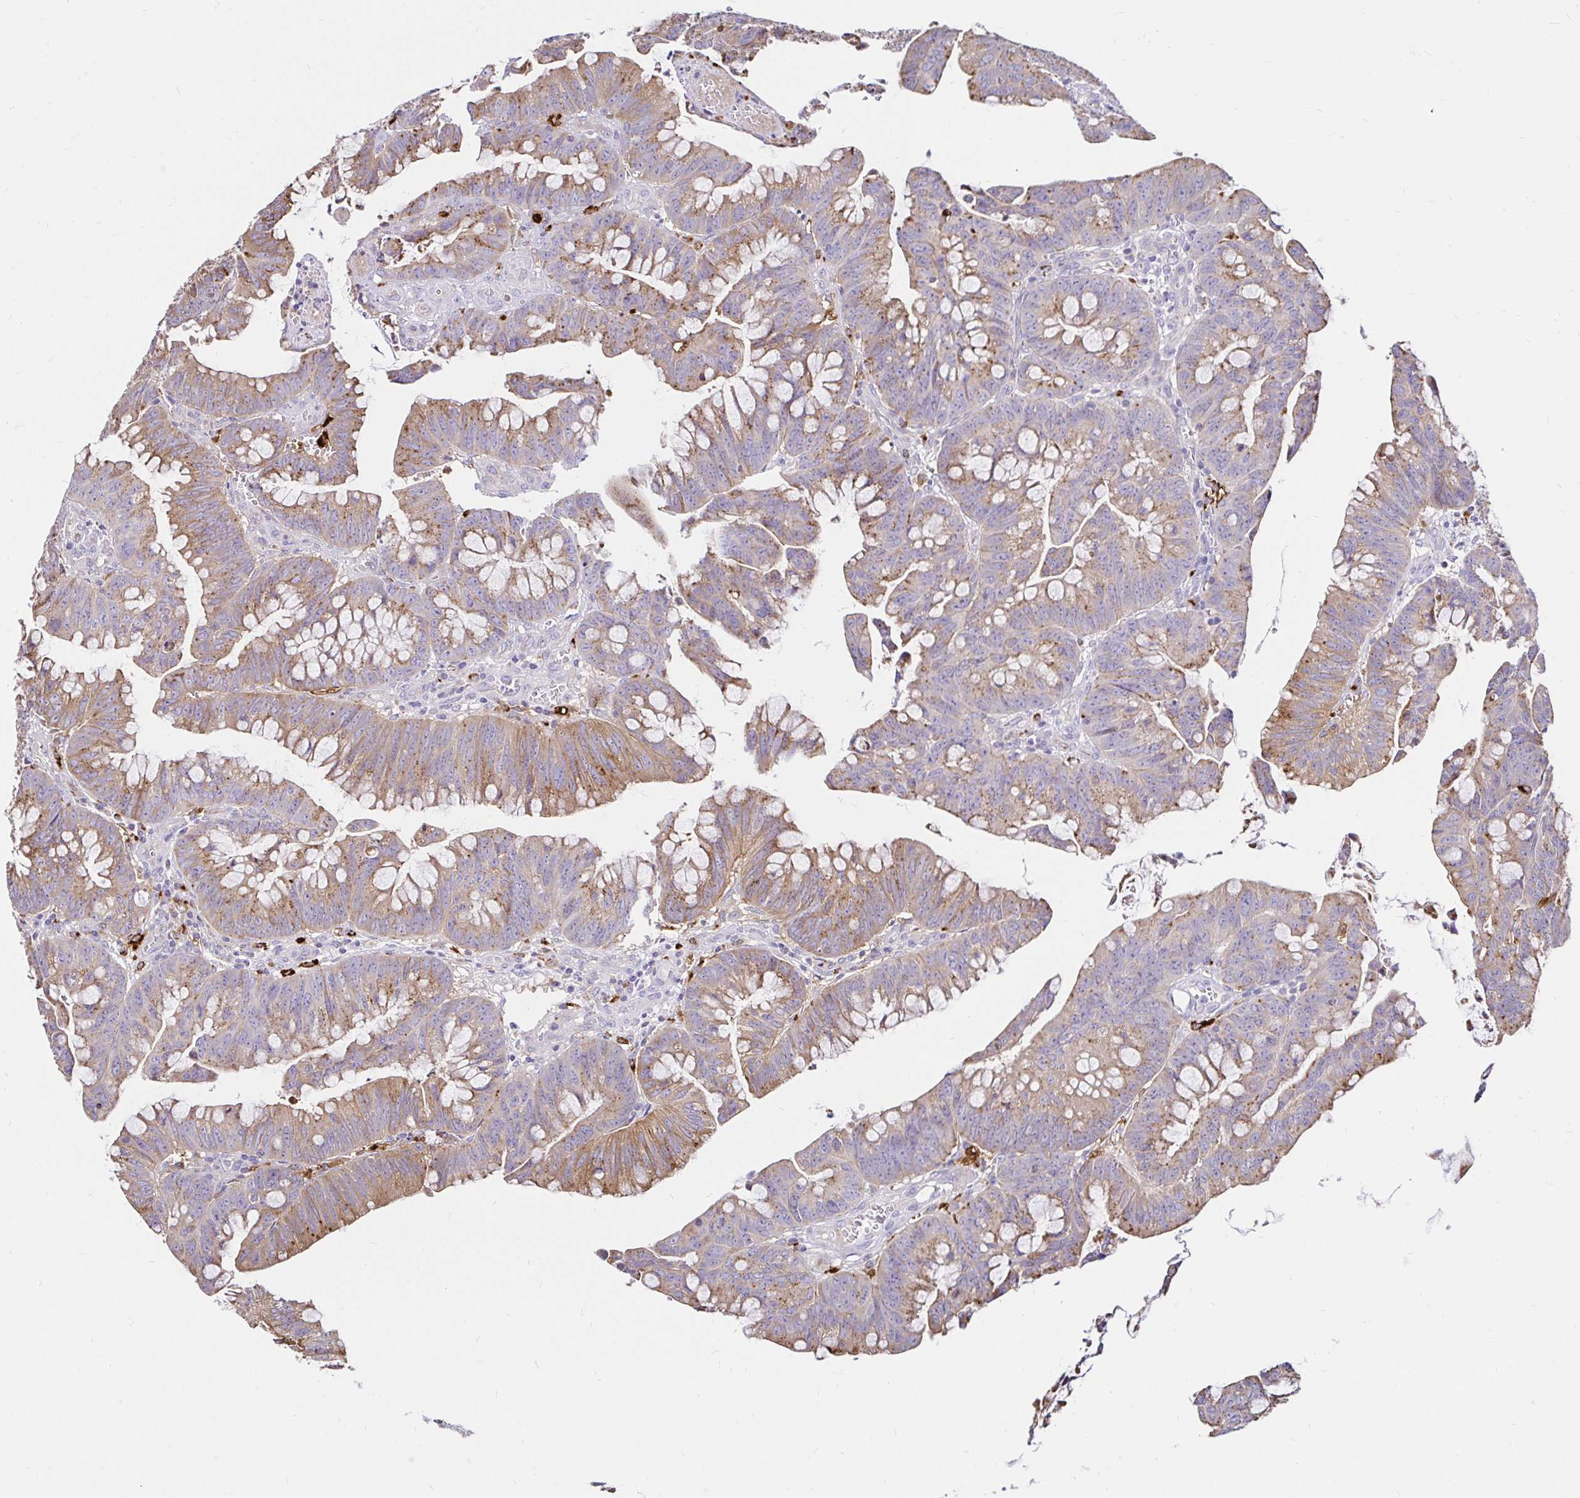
{"staining": {"intensity": "moderate", "quantity": ">75%", "location": "cytoplasmic/membranous"}, "tissue": "colorectal cancer", "cell_type": "Tumor cells", "image_type": "cancer", "snomed": [{"axis": "morphology", "description": "Adenocarcinoma, NOS"}, {"axis": "topography", "description": "Colon"}], "caption": "Colorectal cancer stained with DAB immunohistochemistry (IHC) displays medium levels of moderate cytoplasmic/membranous expression in about >75% of tumor cells. (DAB (3,3'-diaminobenzidine) IHC with brightfield microscopy, high magnification).", "gene": "FUCA1", "patient": {"sex": "male", "age": 62}}